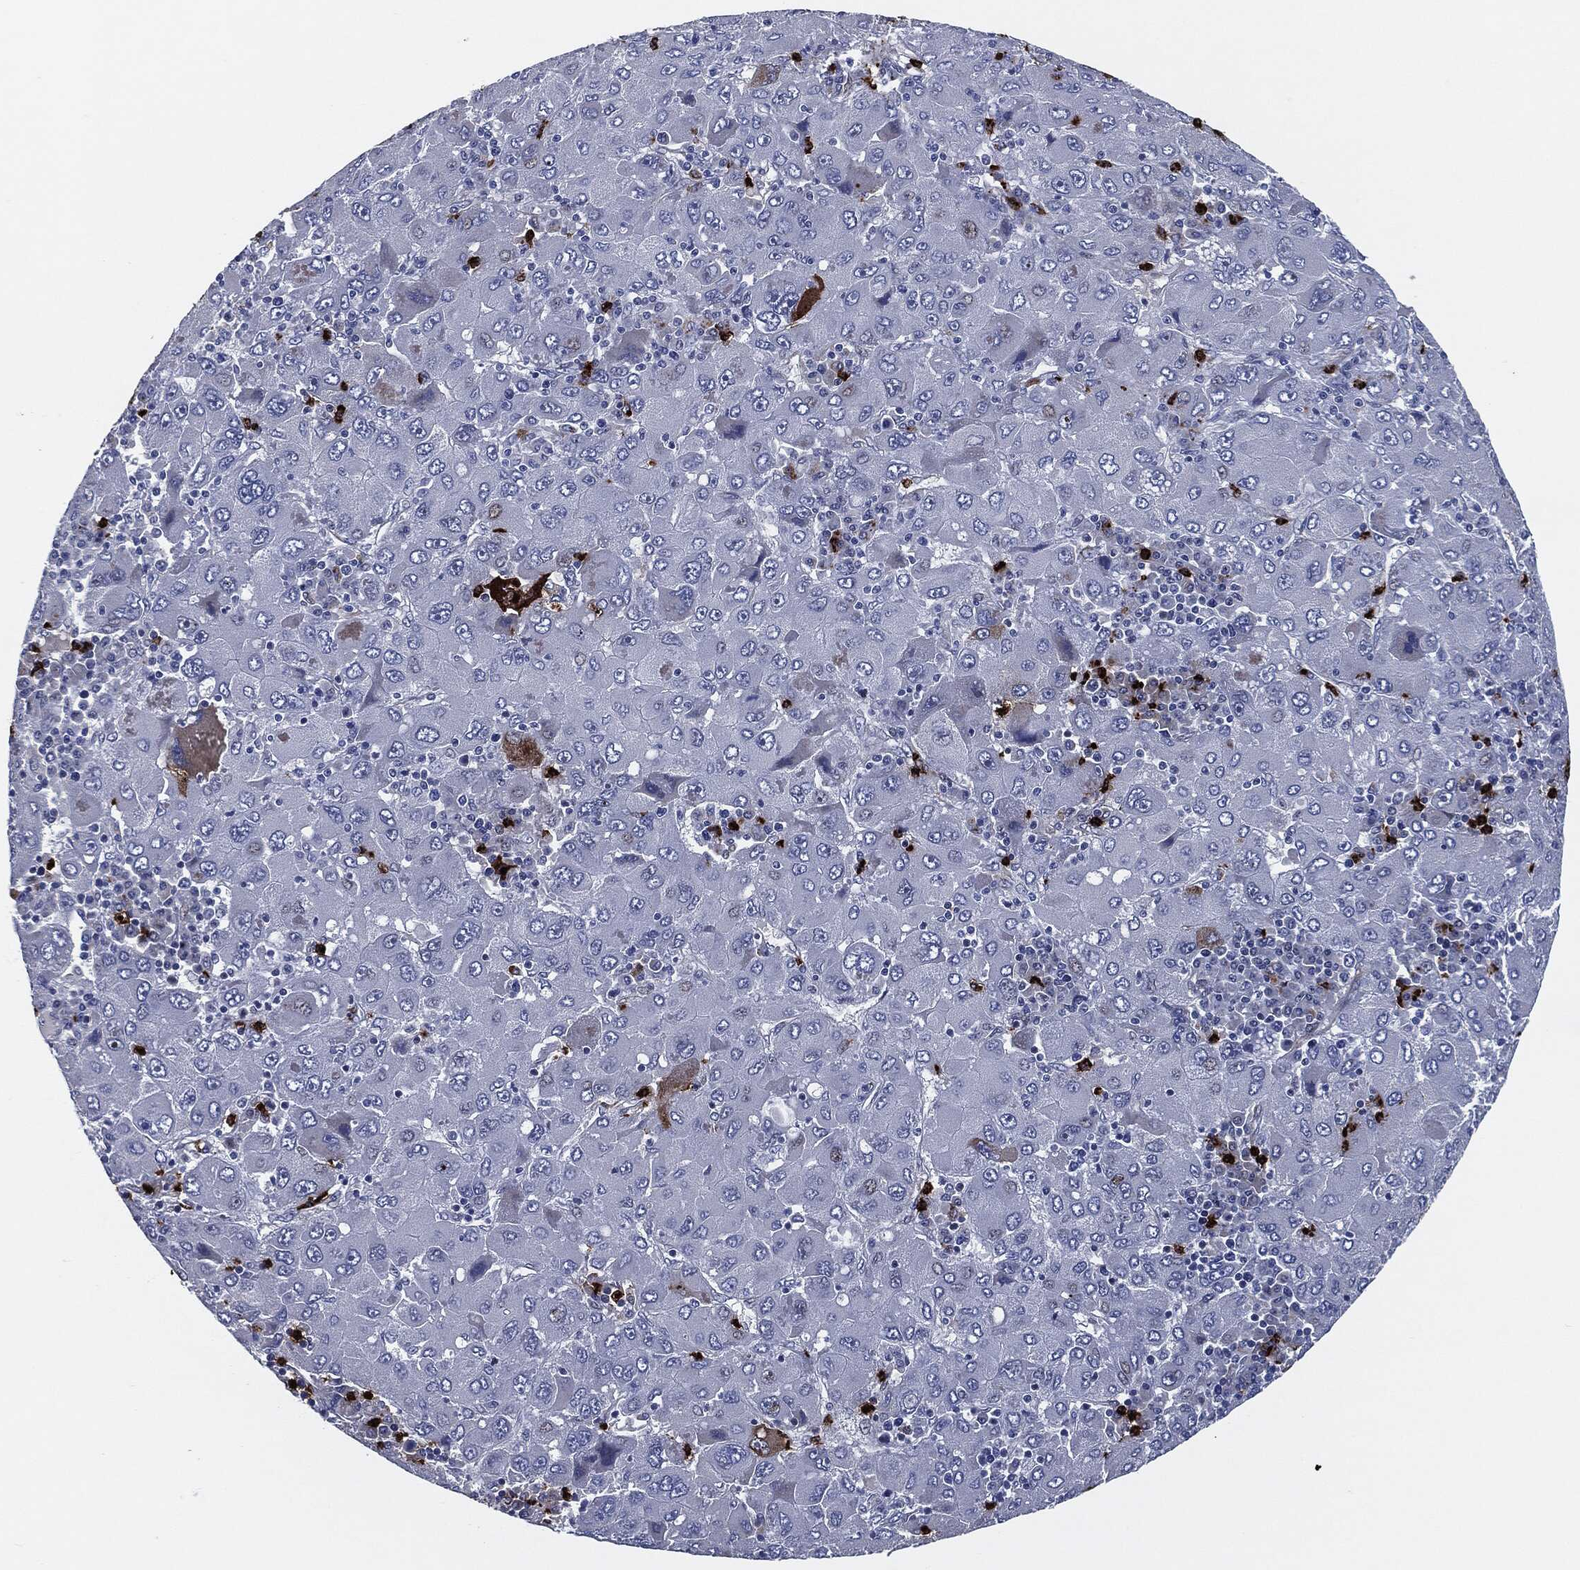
{"staining": {"intensity": "negative", "quantity": "none", "location": "none"}, "tissue": "liver cancer", "cell_type": "Tumor cells", "image_type": "cancer", "snomed": [{"axis": "morphology", "description": "Carcinoma, Hepatocellular, NOS"}, {"axis": "topography", "description": "Liver"}], "caption": "The immunohistochemistry (IHC) histopathology image has no significant positivity in tumor cells of liver hepatocellular carcinoma tissue.", "gene": "MPO", "patient": {"sex": "male", "age": 75}}